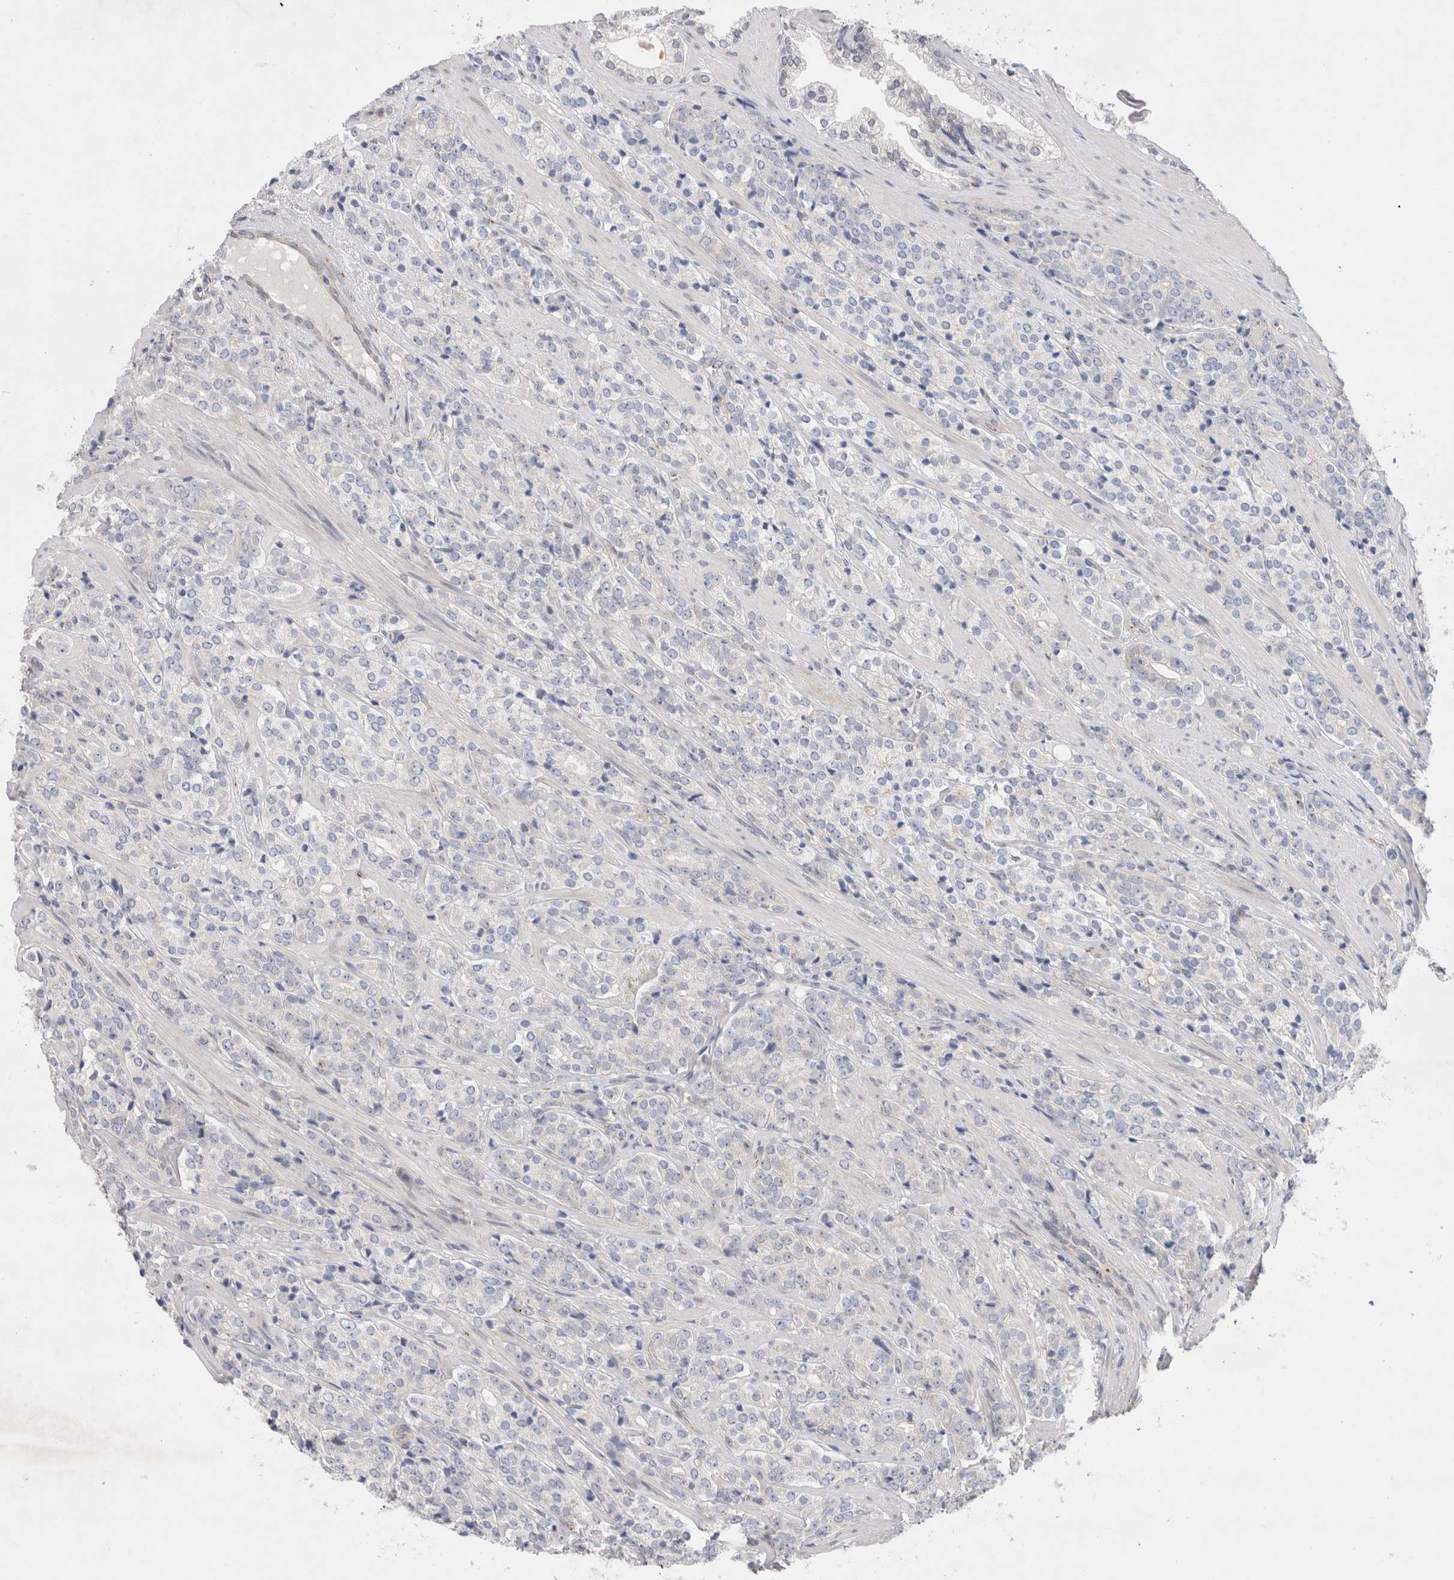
{"staining": {"intensity": "negative", "quantity": "none", "location": "none"}, "tissue": "prostate cancer", "cell_type": "Tumor cells", "image_type": "cancer", "snomed": [{"axis": "morphology", "description": "Adenocarcinoma, High grade"}, {"axis": "topography", "description": "Prostate"}], "caption": "This is an immunohistochemistry histopathology image of high-grade adenocarcinoma (prostate). There is no expression in tumor cells.", "gene": "BICD2", "patient": {"sex": "male", "age": 71}}